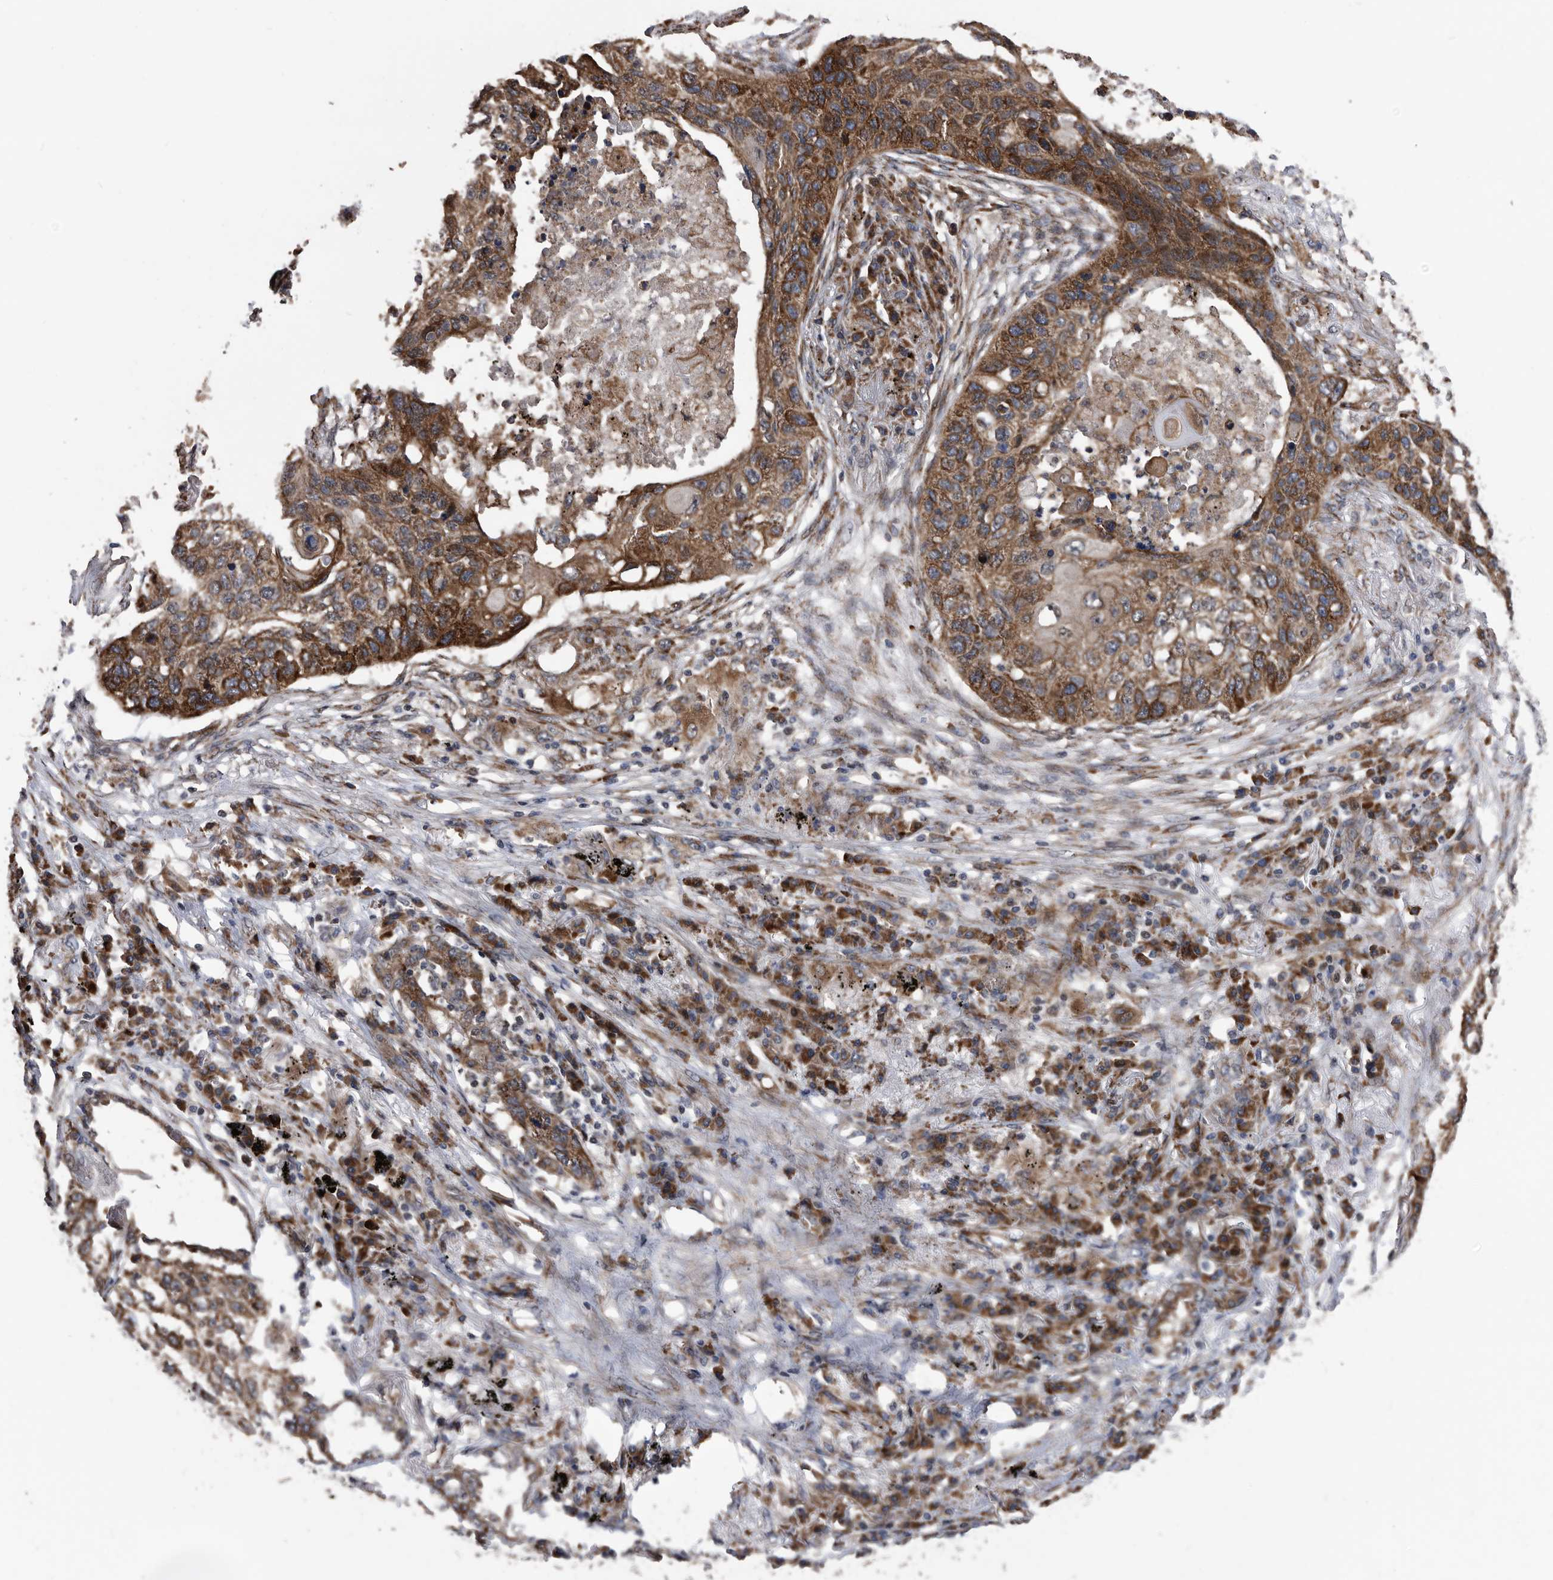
{"staining": {"intensity": "strong", "quantity": ">75%", "location": "cytoplasmic/membranous"}, "tissue": "lung cancer", "cell_type": "Tumor cells", "image_type": "cancer", "snomed": [{"axis": "morphology", "description": "Squamous cell carcinoma, NOS"}, {"axis": "topography", "description": "Lung"}], "caption": "Brown immunohistochemical staining in human lung squamous cell carcinoma exhibits strong cytoplasmic/membranous staining in approximately >75% of tumor cells.", "gene": "SERINC2", "patient": {"sex": "female", "age": 63}}